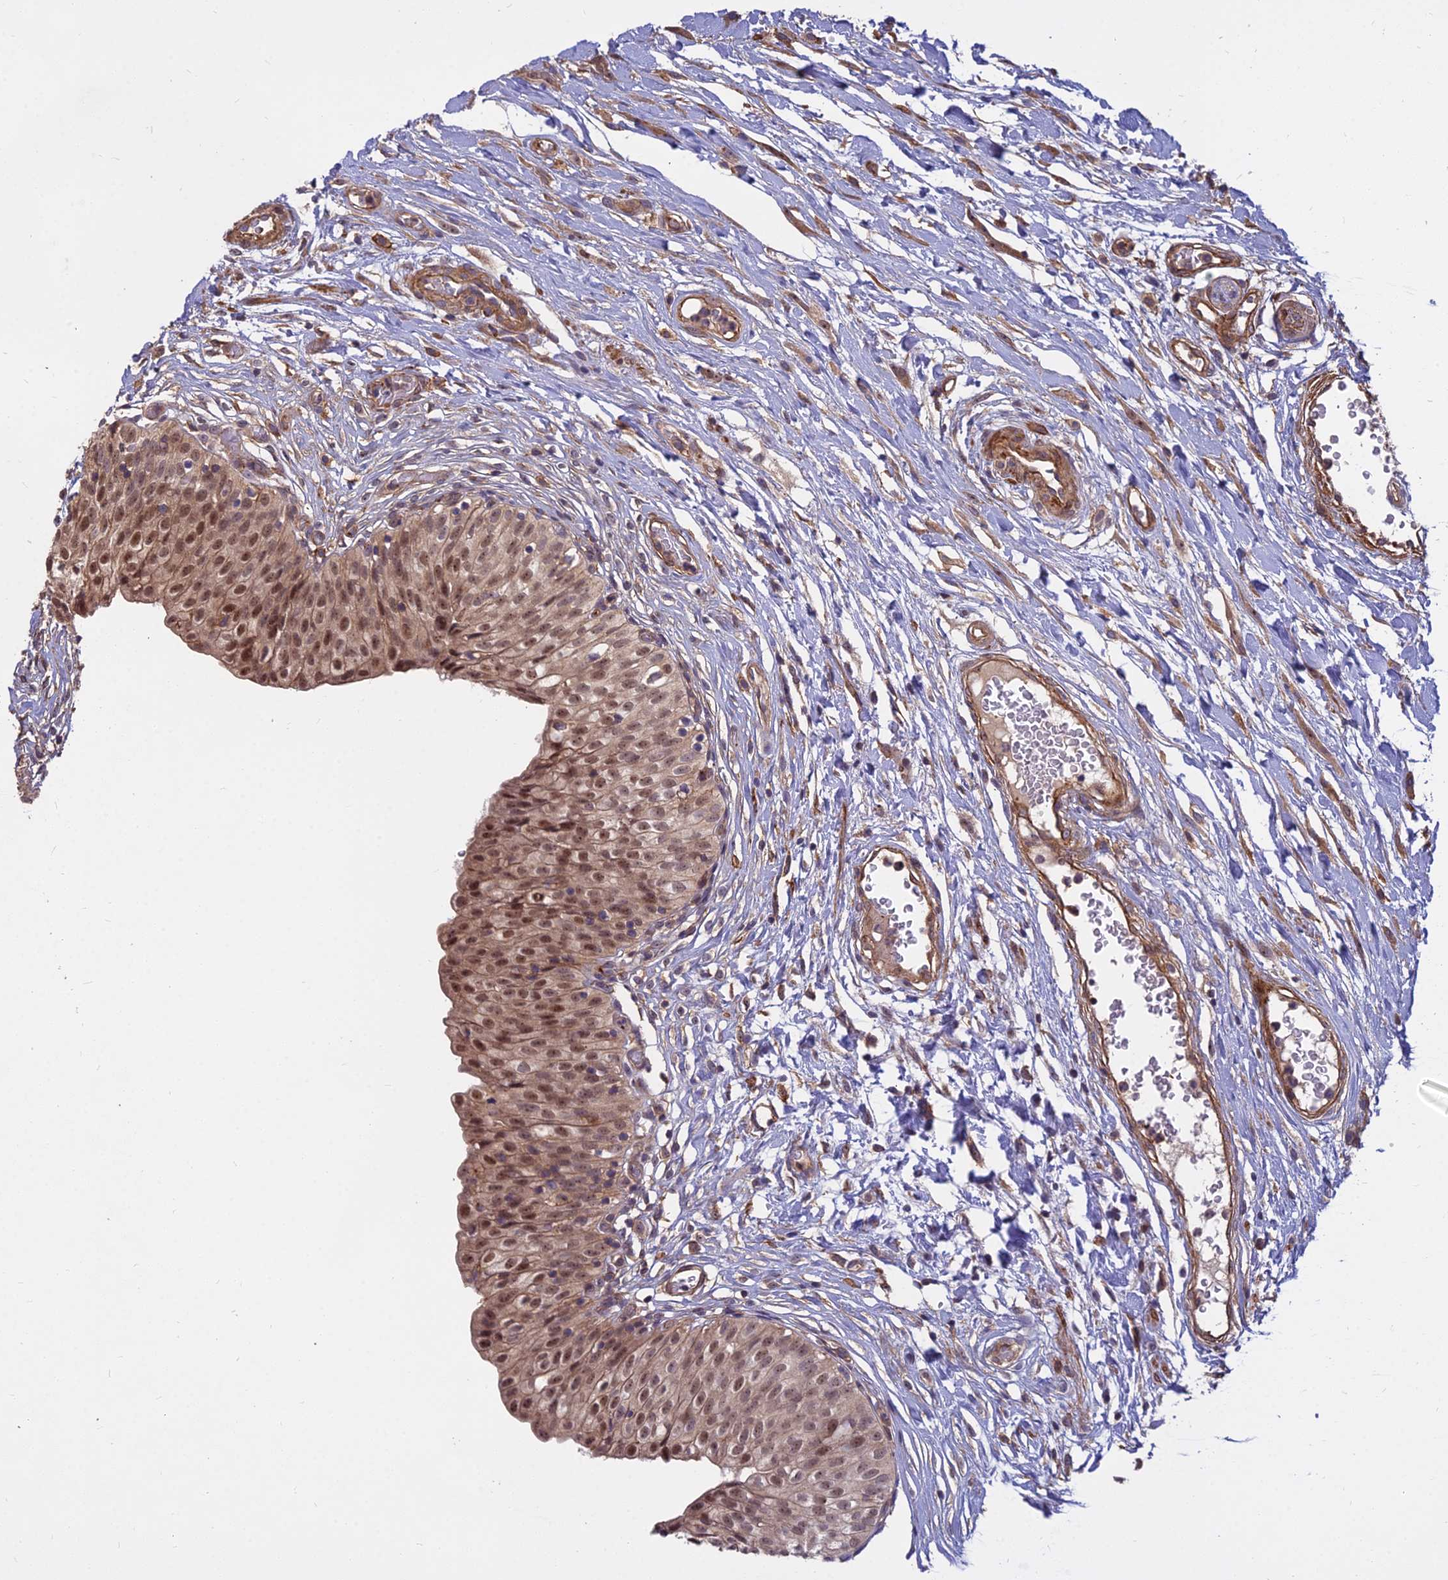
{"staining": {"intensity": "moderate", "quantity": ">75%", "location": "cytoplasmic/membranous,nuclear"}, "tissue": "urinary bladder", "cell_type": "Urothelial cells", "image_type": "normal", "snomed": [{"axis": "morphology", "description": "Normal tissue, NOS"}, {"axis": "topography", "description": "Urinary bladder"}], "caption": "The image exhibits immunohistochemical staining of benign urinary bladder. There is moderate cytoplasmic/membranous,nuclear staining is identified in about >75% of urothelial cells.", "gene": "TCEA3", "patient": {"sex": "male", "age": 55}}